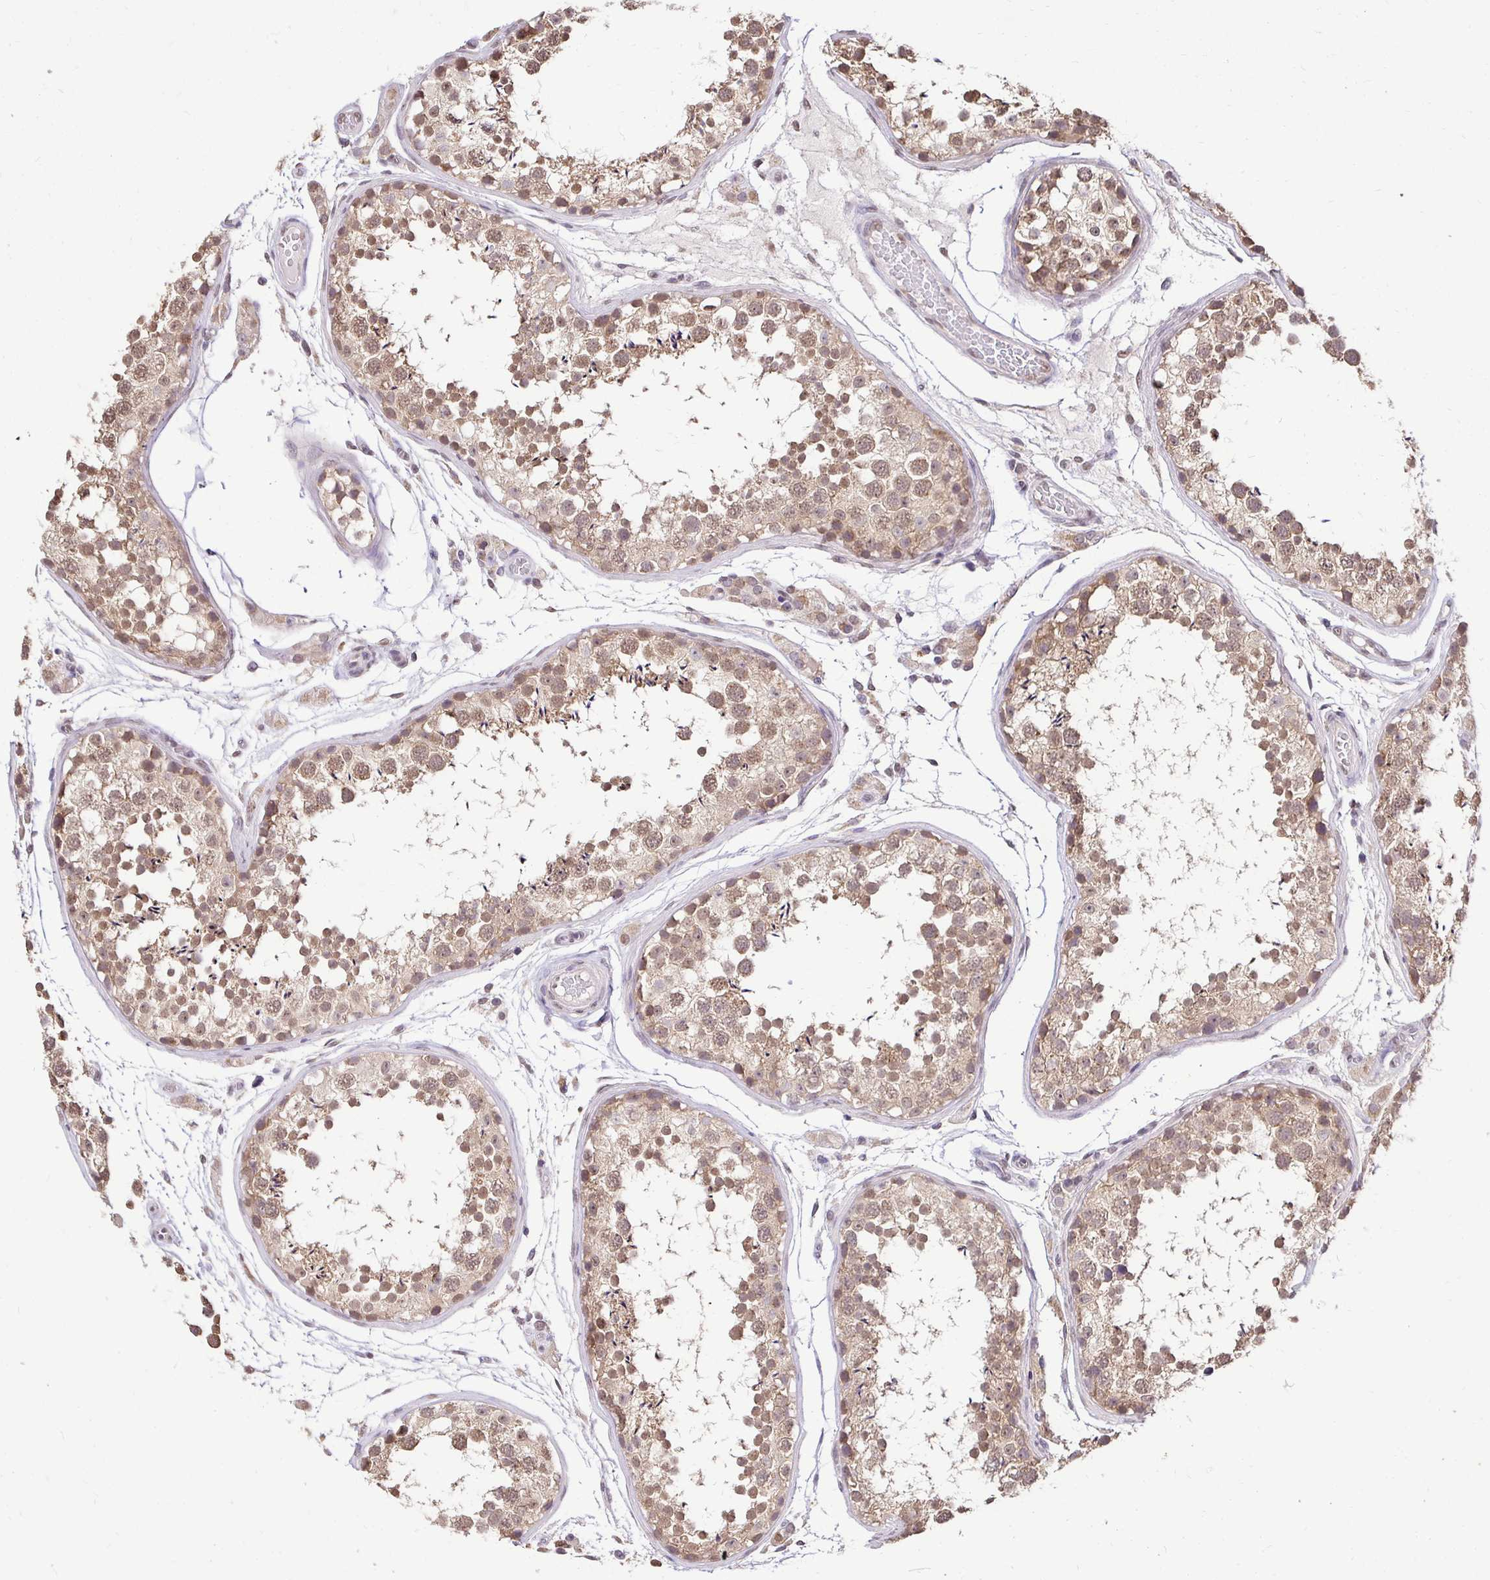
{"staining": {"intensity": "moderate", "quantity": ">75%", "location": "cytoplasmic/membranous,nuclear"}, "tissue": "testis", "cell_type": "Cells in seminiferous ducts", "image_type": "normal", "snomed": [{"axis": "morphology", "description": "Normal tissue, NOS"}, {"axis": "topography", "description": "Testis"}], "caption": "This photomicrograph demonstrates IHC staining of unremarkable human testis, with medium moderate cytoplasmic/membranous,nuclear expression in approximately >75% of cells in seminiferous ducts.", "gene": "RHEBL1", "patient": {"sex": "male", "age": 29}}